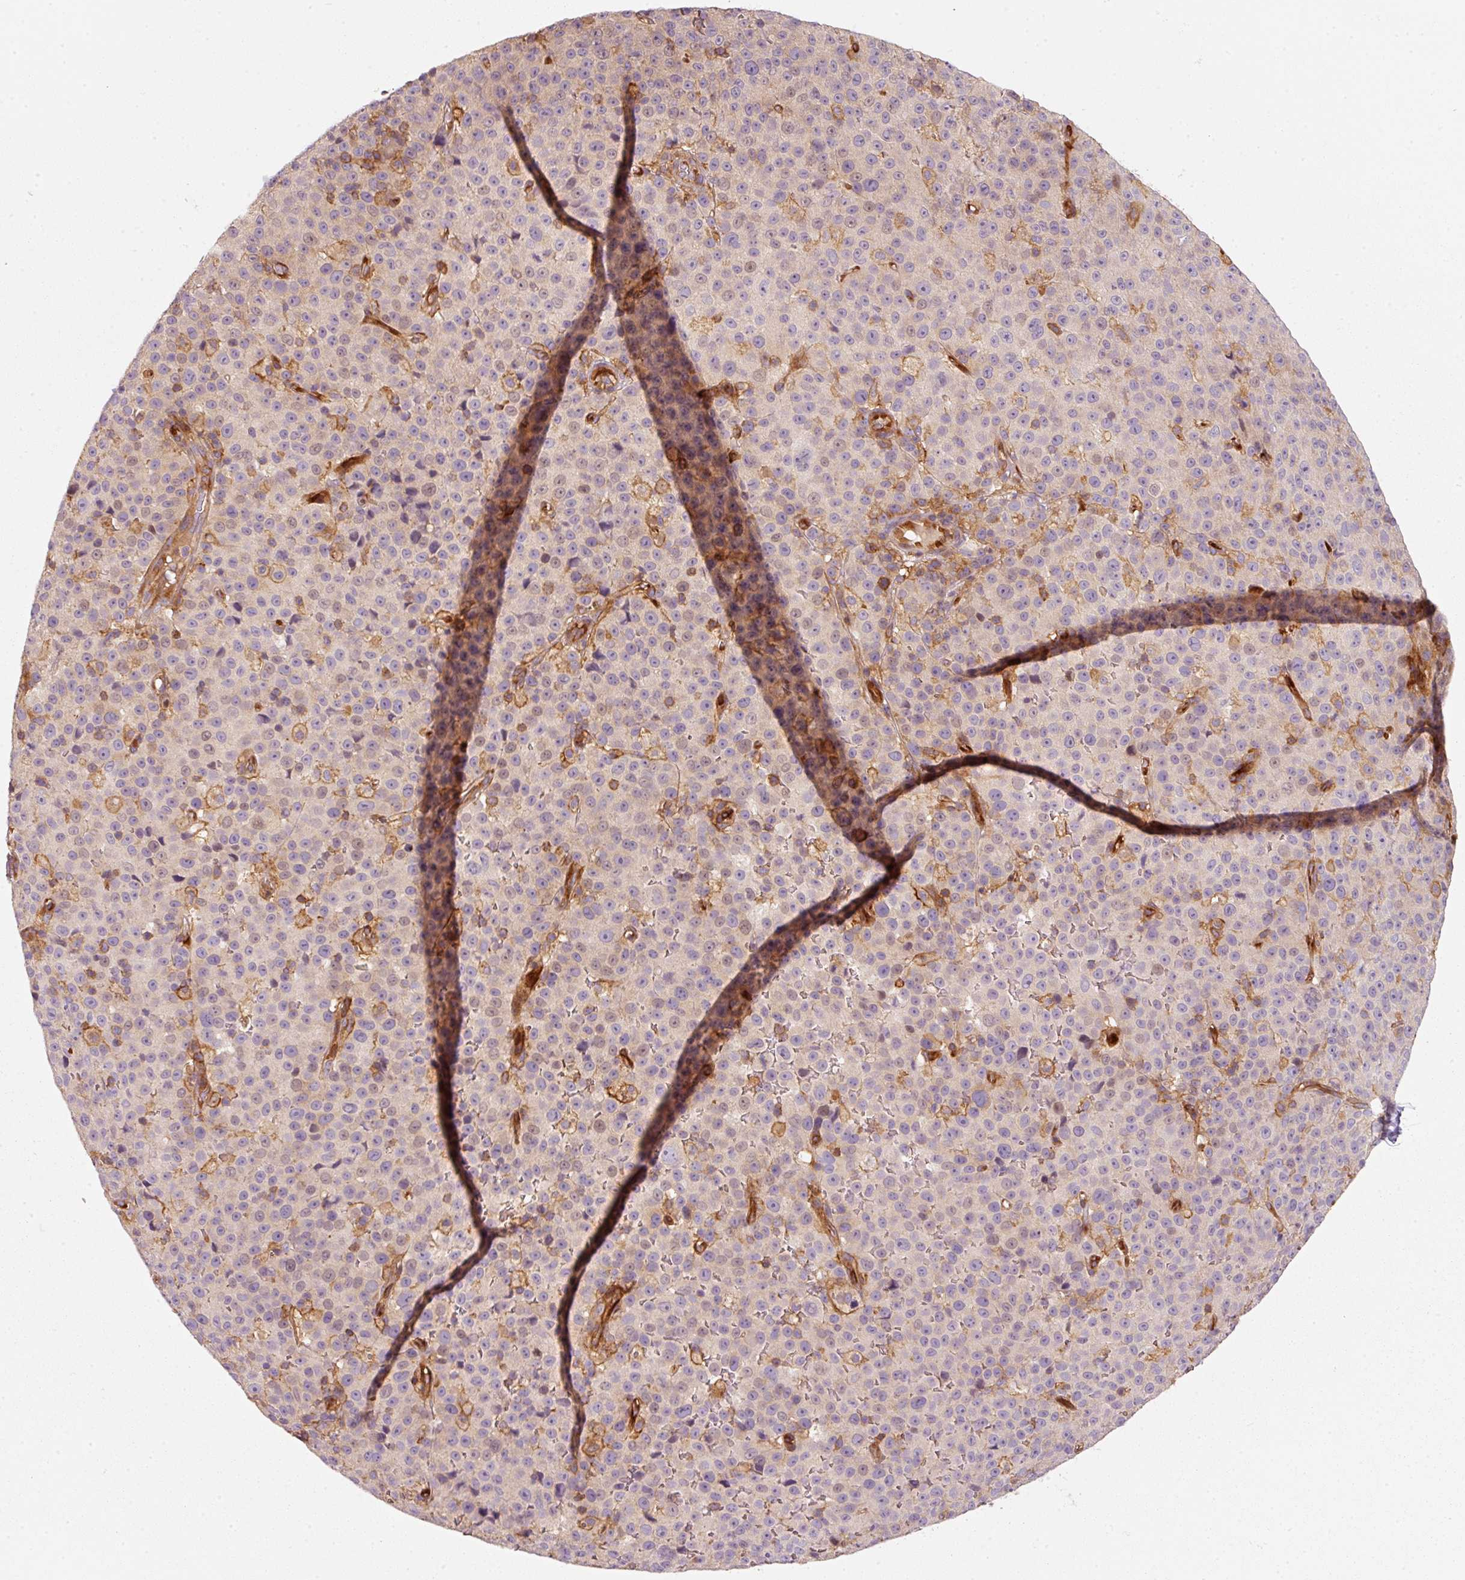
{"staining": {"intensity": "negative", "quantity": "none", "location": "none"}, "tissue": "melanoma", "cell_type": "Tumor cells", "image_type": "cancer", "snomed": [{"axis": "morphology", "description": "Malignant melanoma, Metastatic site"}, {"axis": "topography", "description": "Skin"}, {"axis": "topography", "description": "Lymph node"}], "caption": "Tumor cells are negative for brown protein staining in melanoma.", "gene": "IQGAP2", "patient": {"sex": "male", "age": 66}}